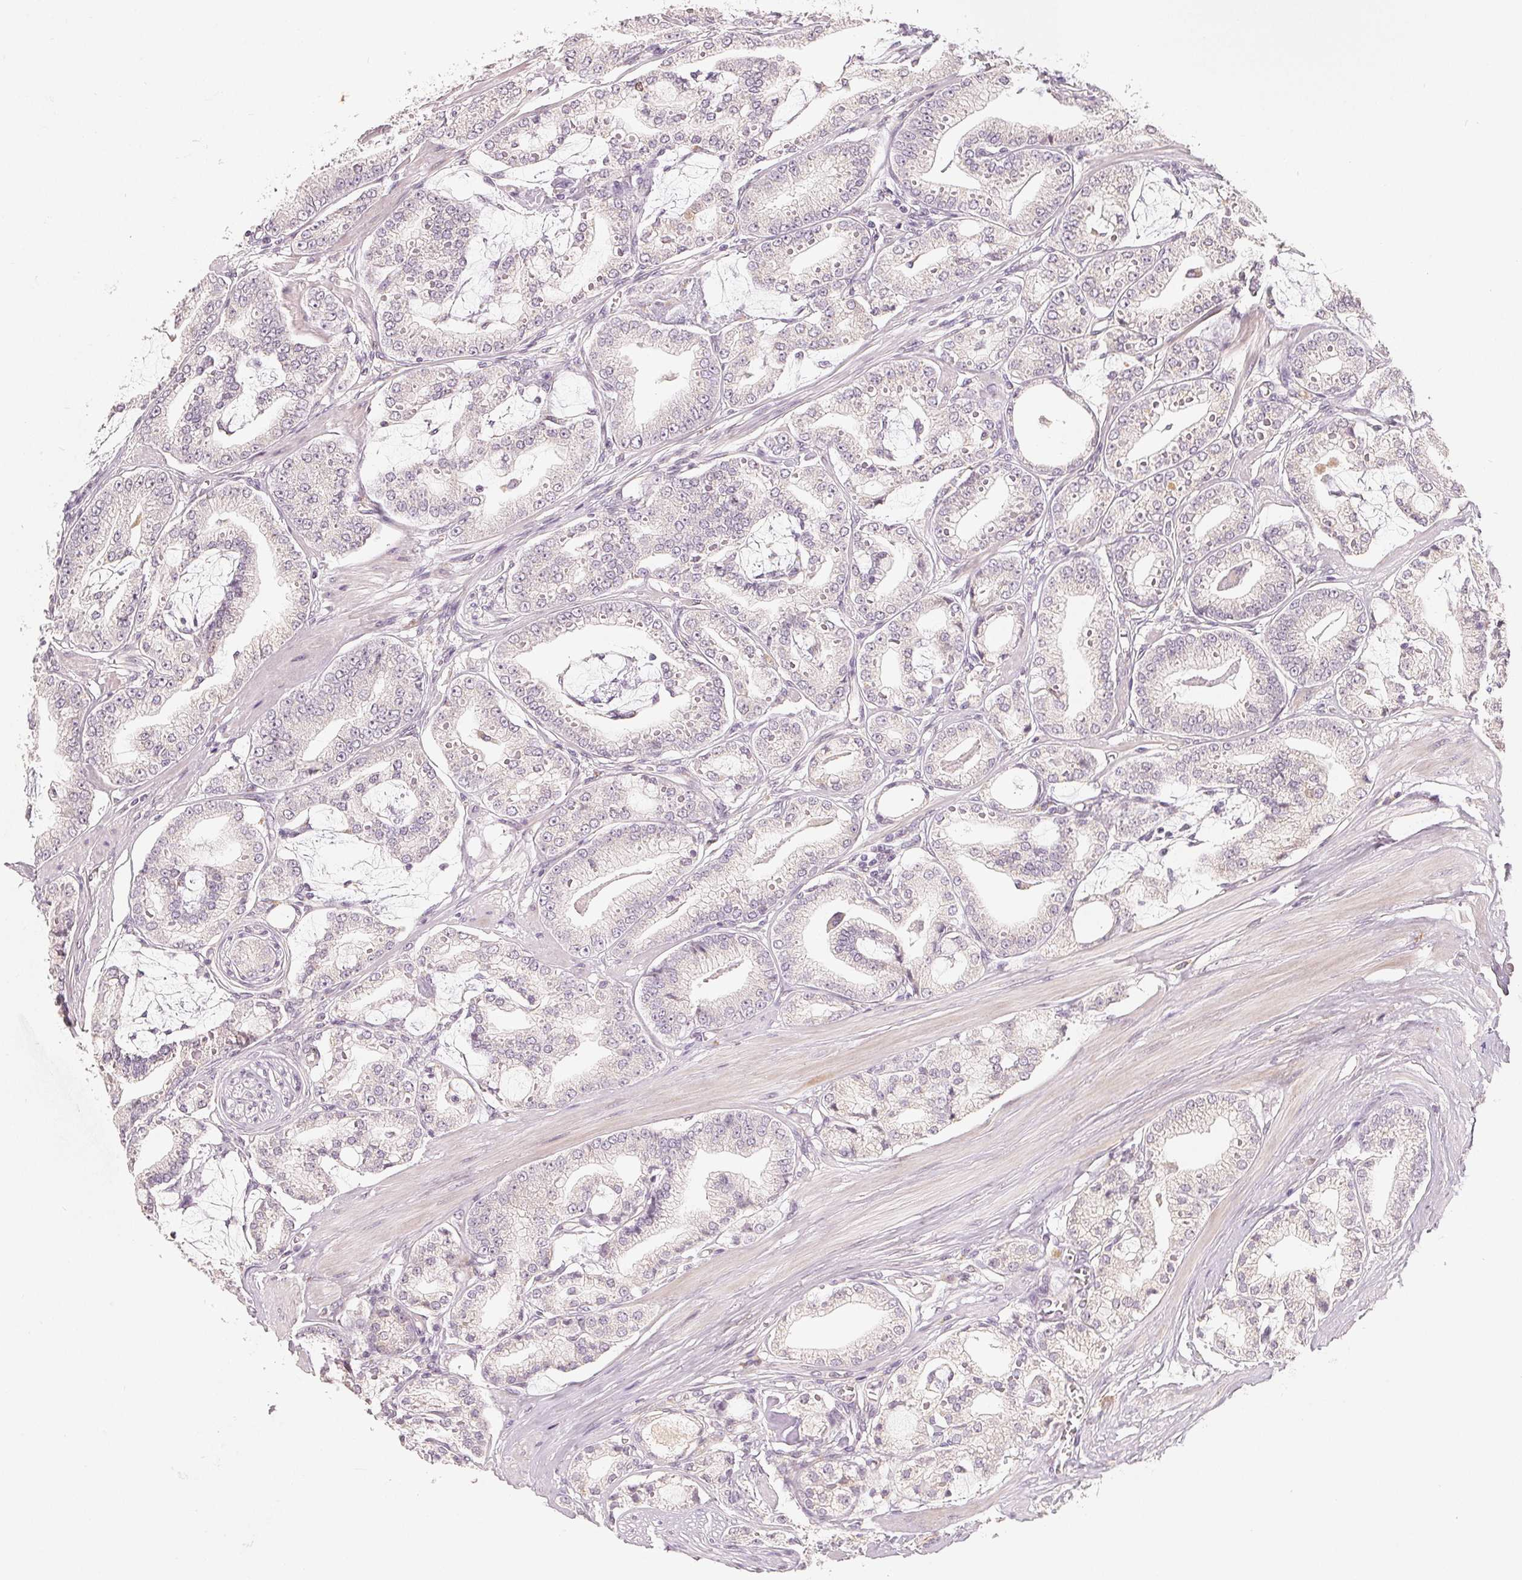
{"staining": {"intensity": "negative", "quantity": "none", "location": "none"}, "tissue": "prostate cancer", "cell_type": "Tumor cells", "image_type": "cancer", "snomed": [{"axis": "morphology", "description": "Adenocarcinoma, High grade"}, {"axis": "topography", "description": "Prostate"}], "caption": "The image exhibits no significant staining in tumor cells of prostate adenocarcinoma (high-grade).", "gene": "TMSB15B", "patient": {"sex": "male", "age": 71}}